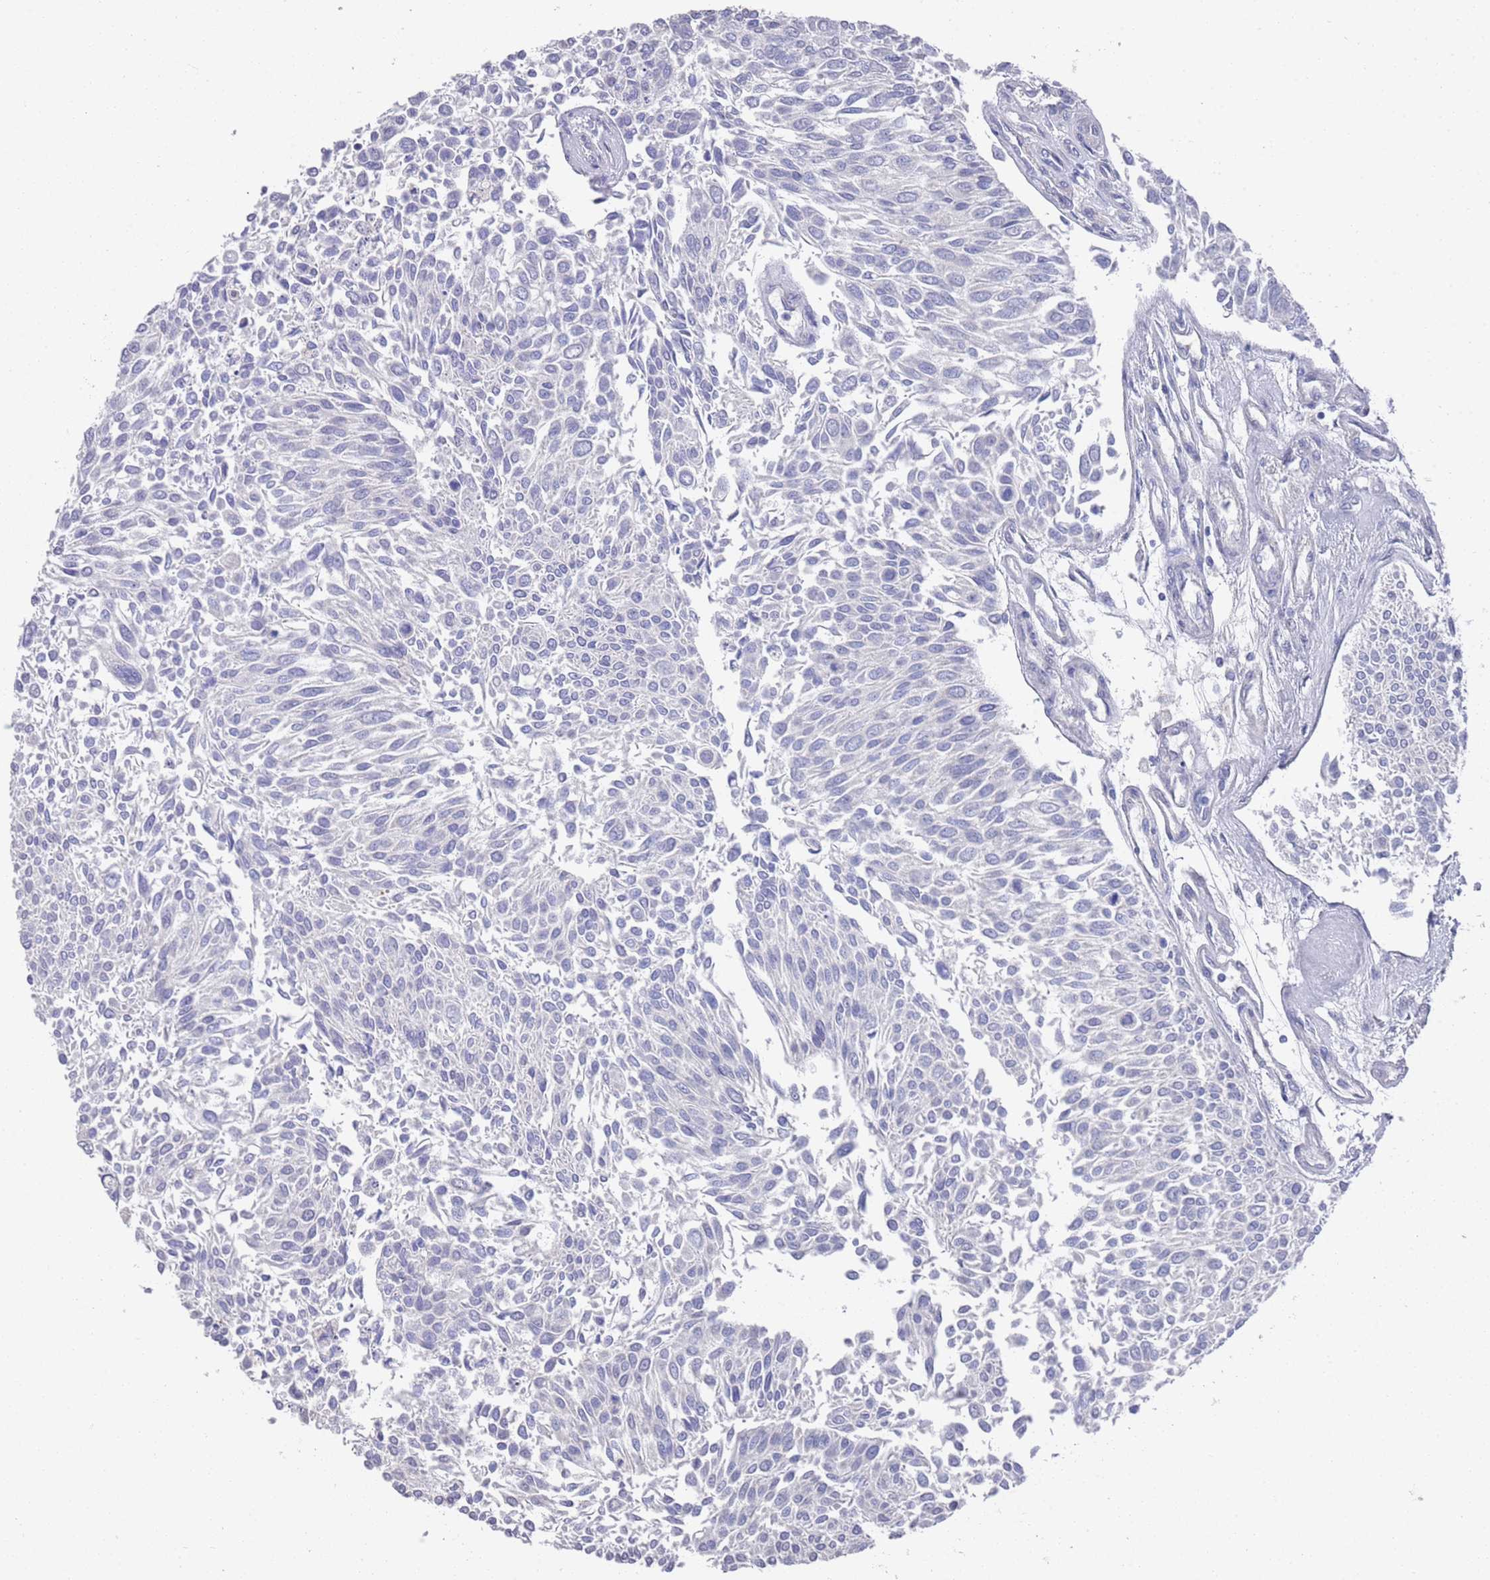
{"staining": {"intensity": "negative", "quantity": "none", "location": "none"}, "tissue": "urothelial cancer", "cell_type": "Tumor cells", "image_type": "cancer", "snomed": [{"axis": "morphology", "description": "Urothelial carcinoma, NOS"}, {"axis": "topography", "description": "Urinary bladder"}], "caption": "Micrograph shows no significant protein expression in tumor cells of urothelial cancer.", "gene": "ANK2", "patient": {"sex": "male", "age": 55}}